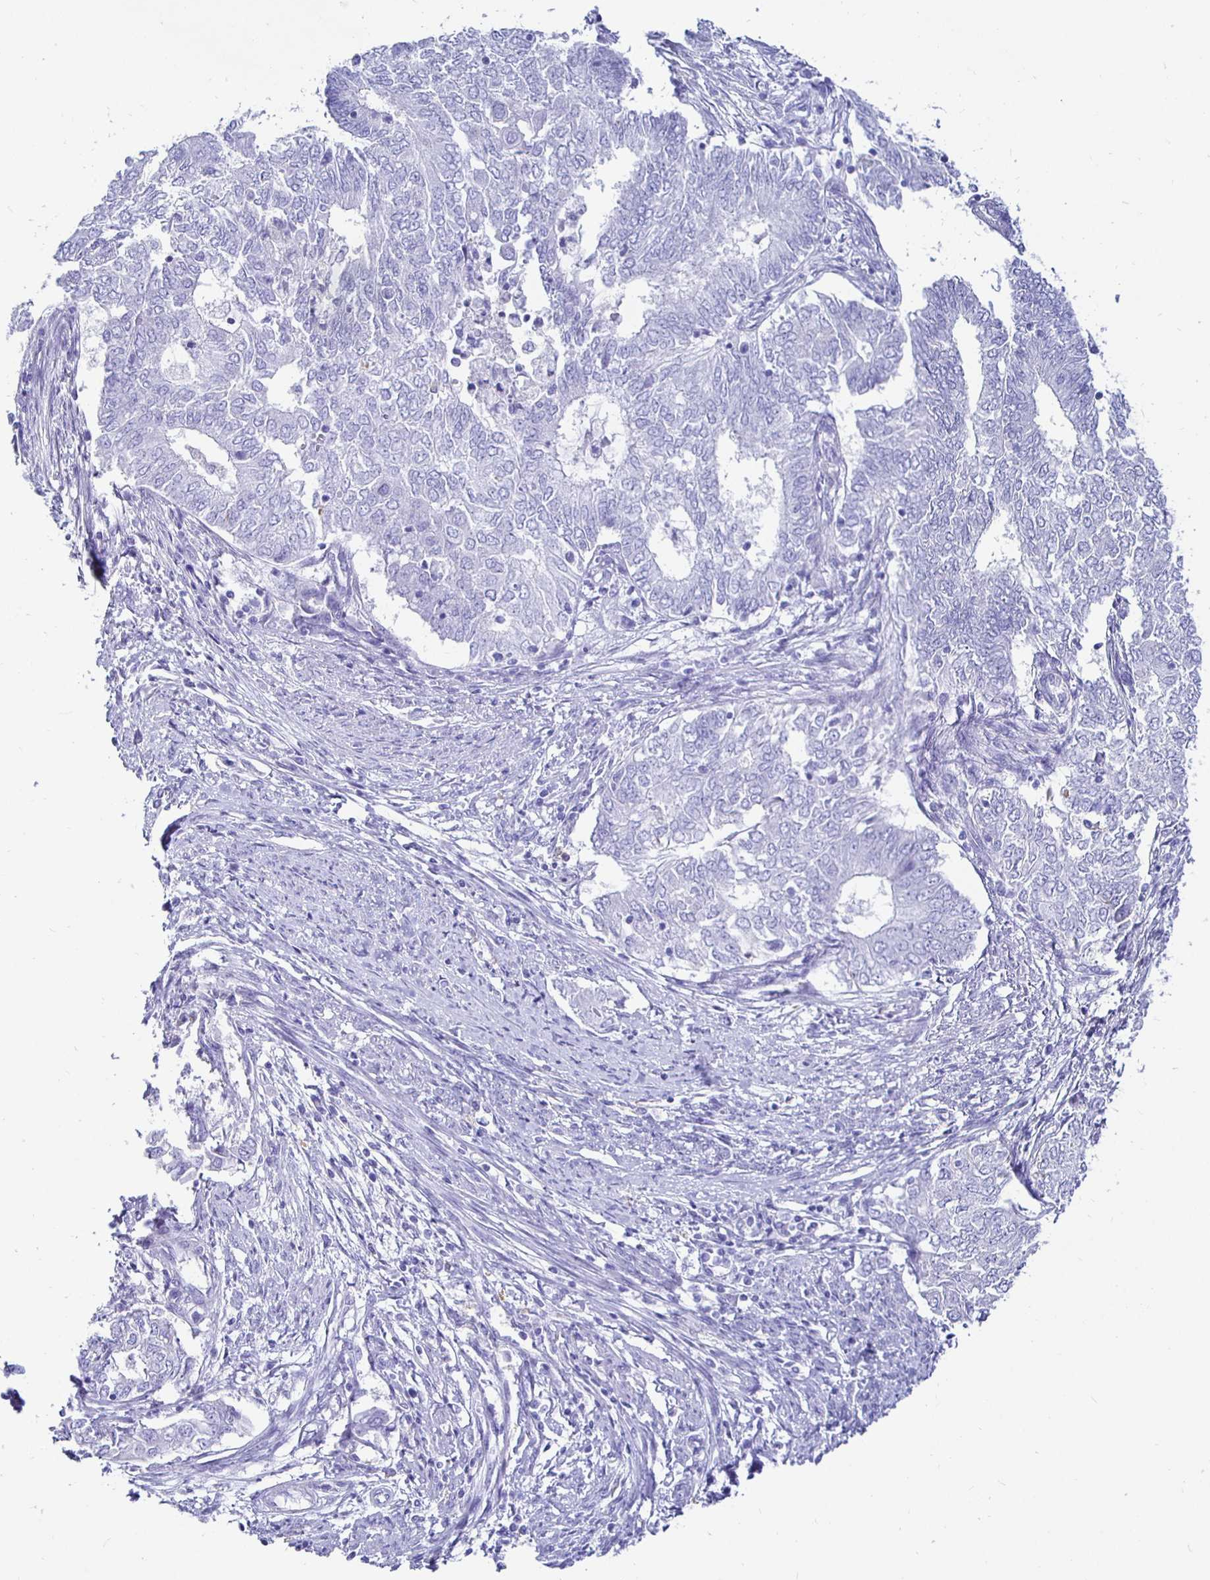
{"staining": {"intensity": "negative", "quantity": "none", "location": "none"}, "tissue": "endometrial cancer", "cell_type": "Tumor cells", "image_type": "cancer", "snomed": [{"axis": "morphology", "description": "Adenocarcinoma, NOS"}, {"axis": "topography", "description": "Endometrium"}], "caption": "This is an IHC photomicrograph of endometrial cancer. There is no staining in tumor cells.", "gene": "UMOD", "patient": {"sex": "female", "age": 62}}